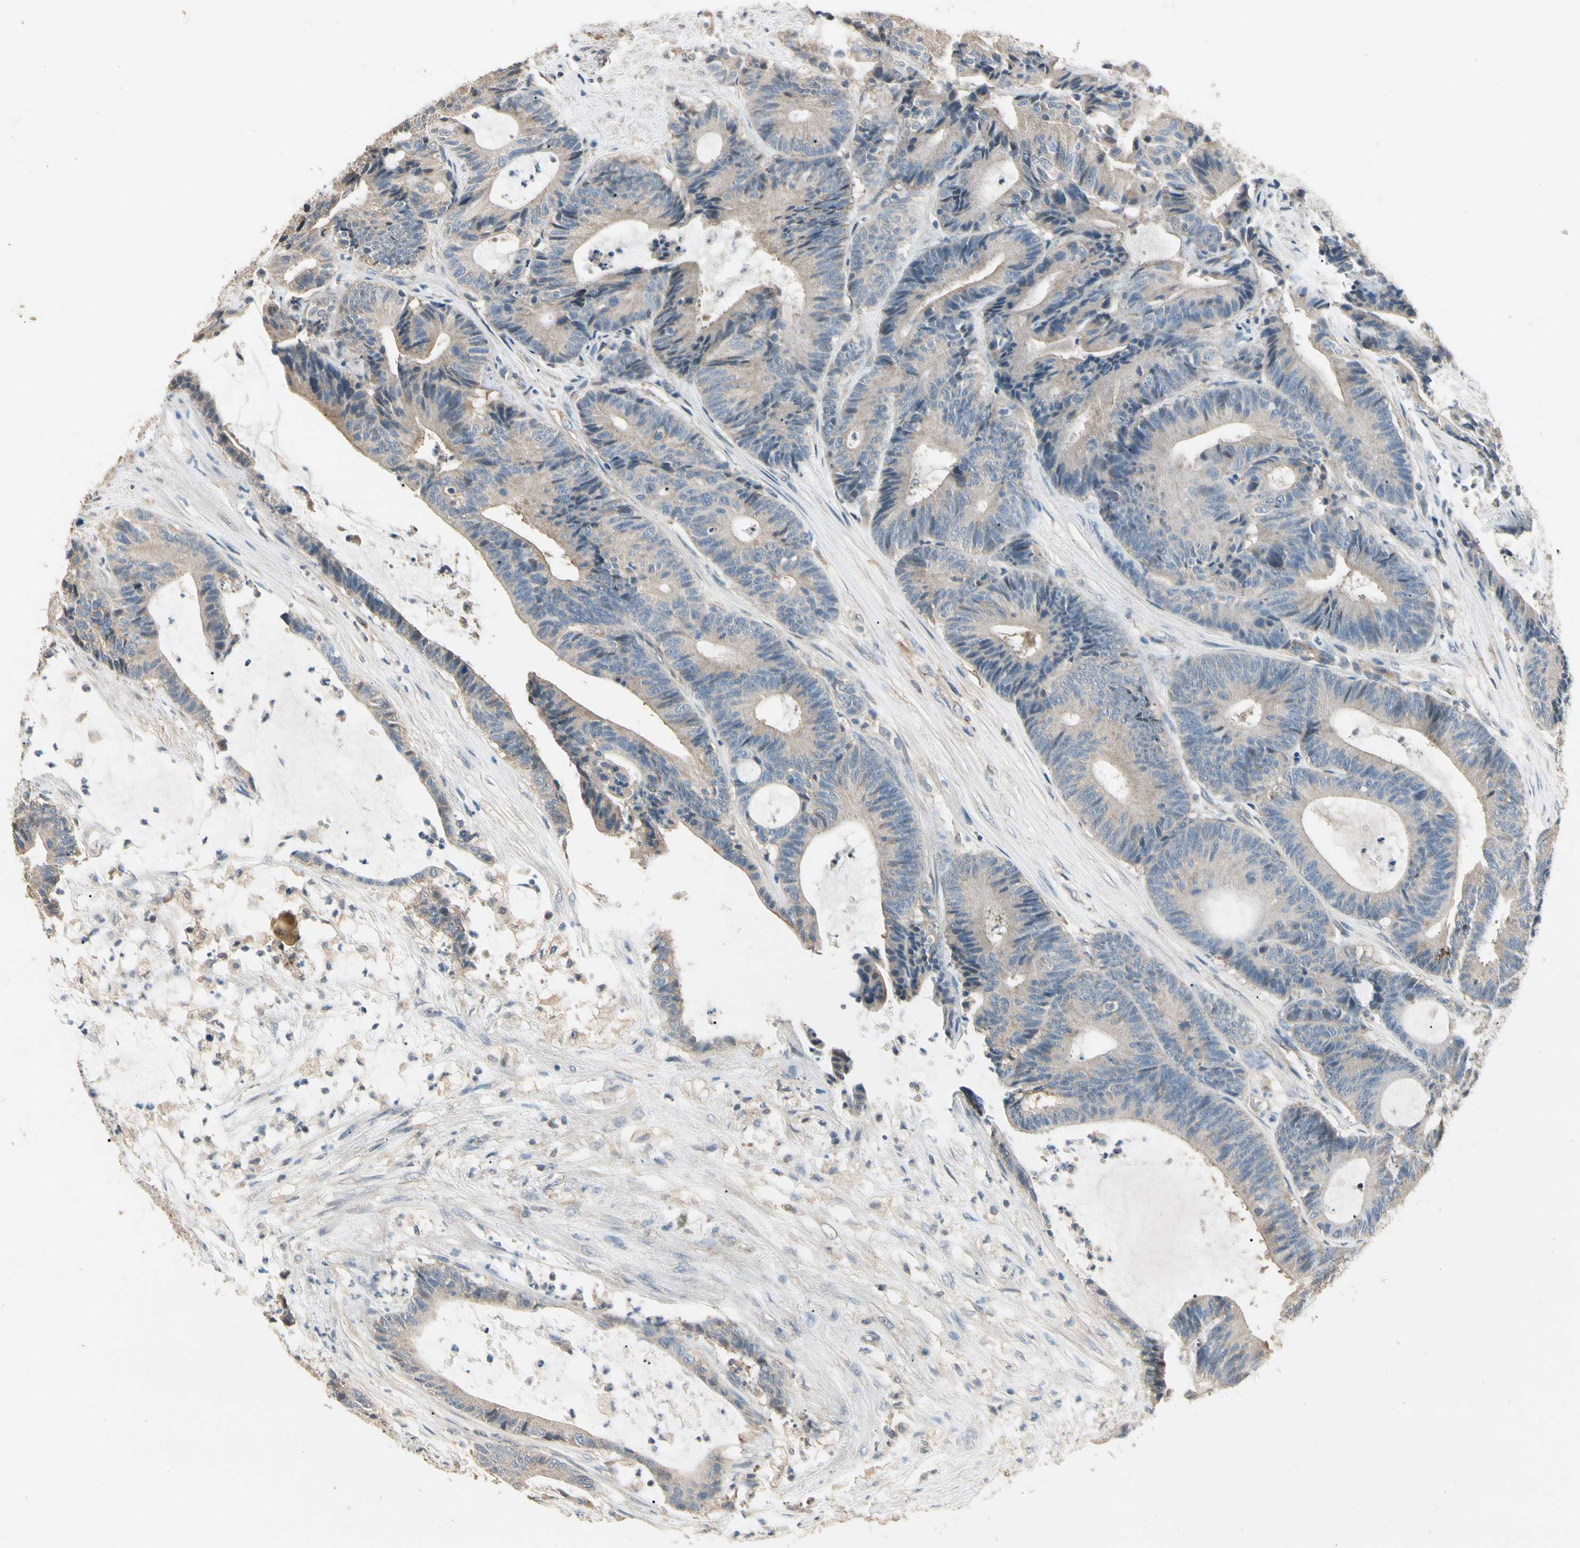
{"staining": {"intensity": "weak", "quantity": "25%-75%", "location": "cytoplasmic/membranous"}, "tissue": "colorectal cancer", "cell_type": "Tumor cells", "image_type": "cancer", "snomed": [{"axis": "morphology", "description": "Adenocarcinoma, NOS"}, {"axis": "topography", "description": "Colon"}], "caption": "Protein staining of colorectal cancer tissue exhibits weak cytoplasmic/membranous staining in about 25%-75% of tumor cells.", "gene": "CDH6", "patient": {"sex": "female", "age": 84}}